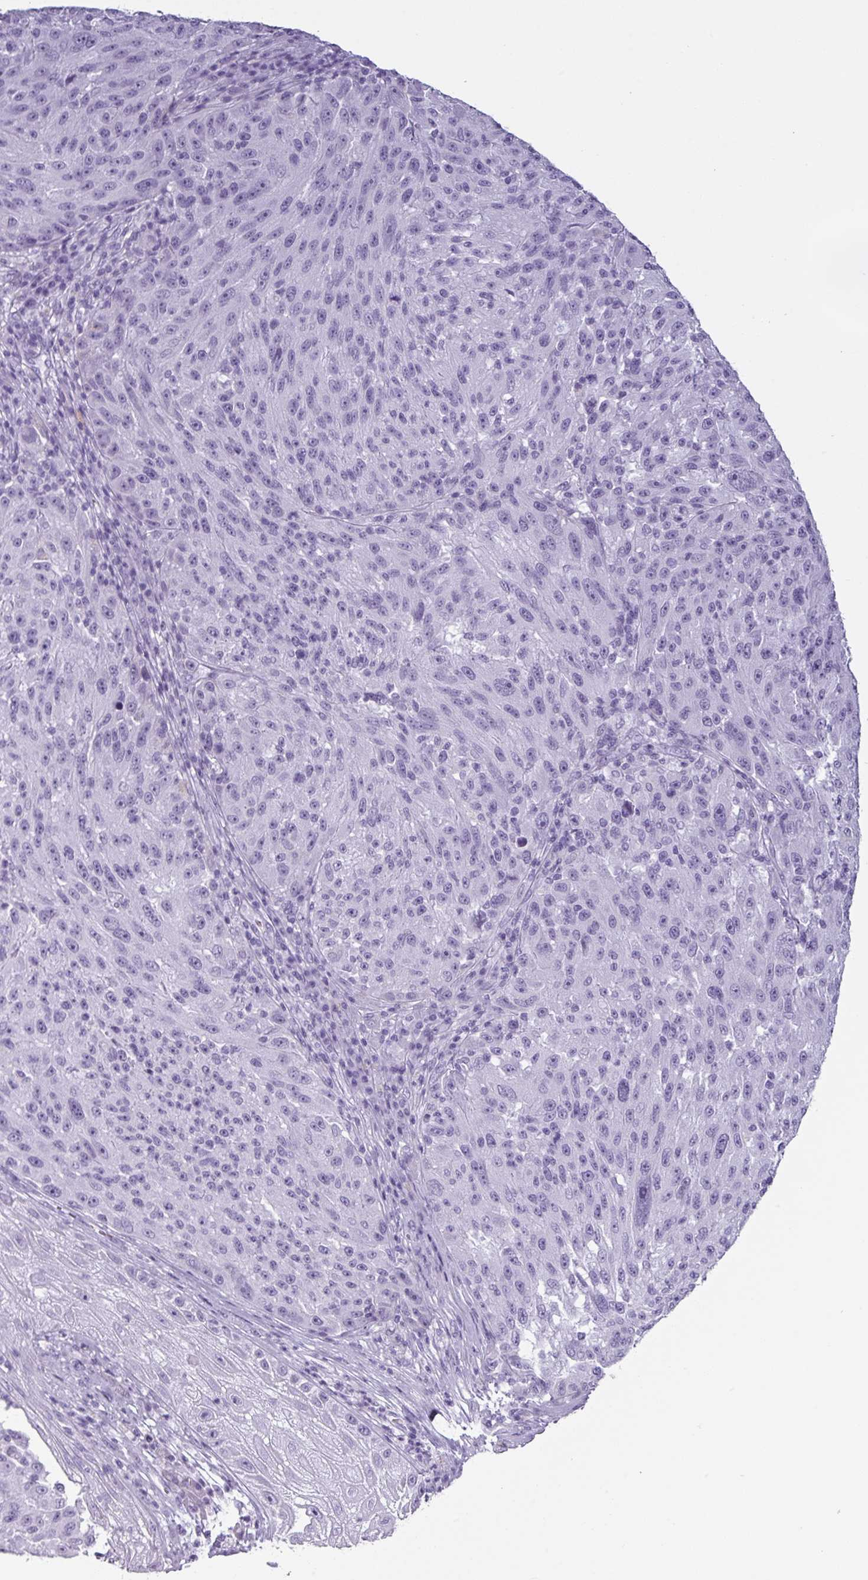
{"staining": {"intensity": "negative", "quantity": "none", "location": "none"}, "tissue": "melanoma", "cell_type": "Tumor cells", "image_type": "cancer", "snomed": [{"axis": "morphology", "description": "Malignant melanoma, NOS"}, {"axis": "topography", "description": "Skin"}], "caption": "Immunohistochemistry (IHC) micrograph of neoplastic tissue: melanoma stained with DAB (3,3'-diaminobenzidine) exhibits no significant protein expression in tumor cells.", "gene": "SCT", "patient": {"sex": "male", "age": 53}}